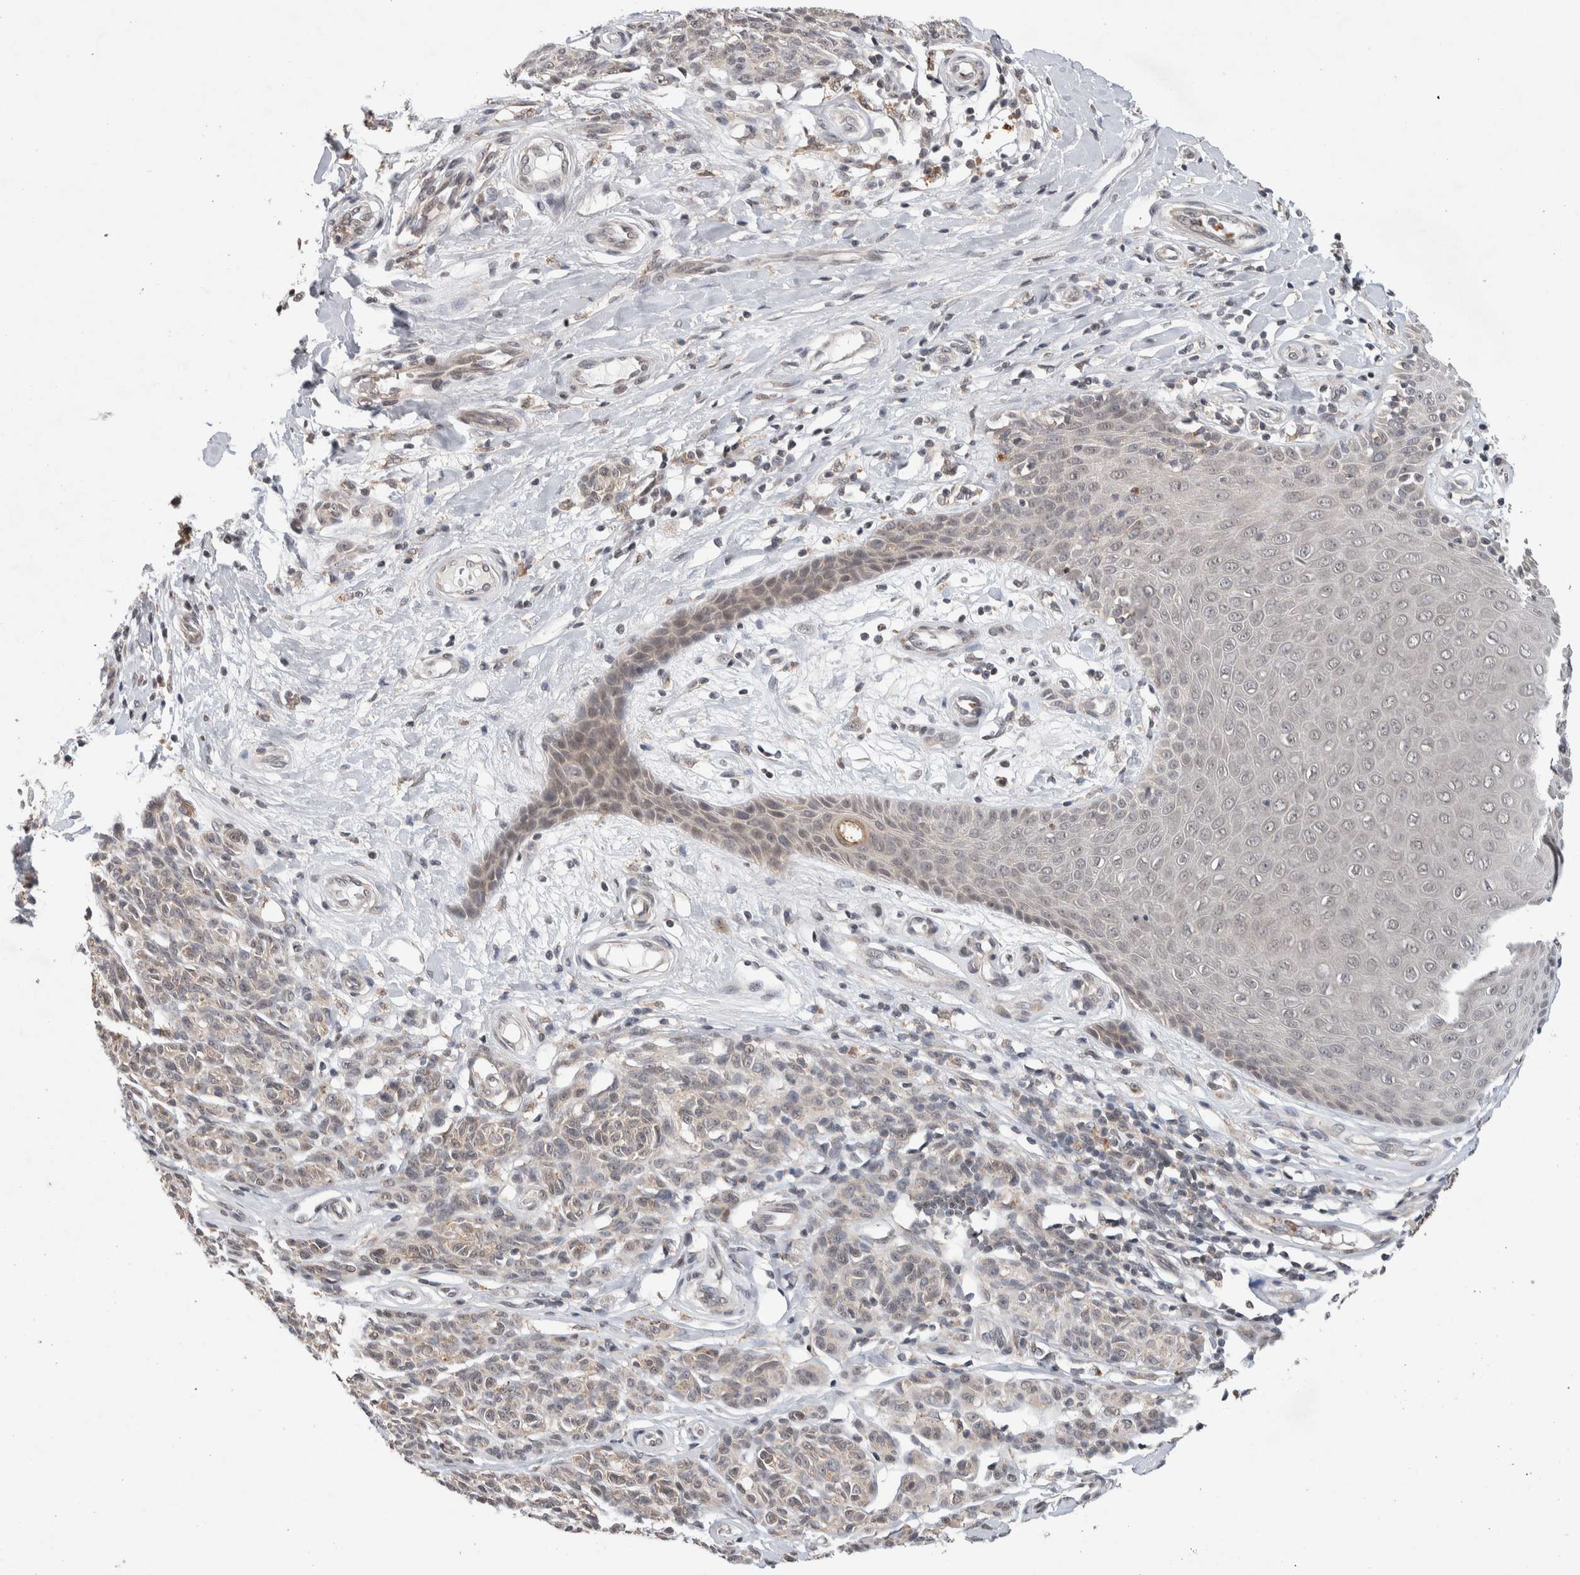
{"staining": {"intensity": "weak", "quantity": "25%-75%", "location": "cytoplasmic/membranous"}, "tissue": "melanoma", "cell_type": "Tumor cells", "image_type": "cancer", "snomed": [{"axis": "morphology", "description": "Malignant melanoma, NOS"}, {"axis": "topography", "description": "Skin"}], "caption": "Weak cytoplasmic/membranous staining is present in approximately 25%-75% of tumor cells in melanoma.", "gene": "KCNK1", "patient": {"sex": "female", "age": 64}}